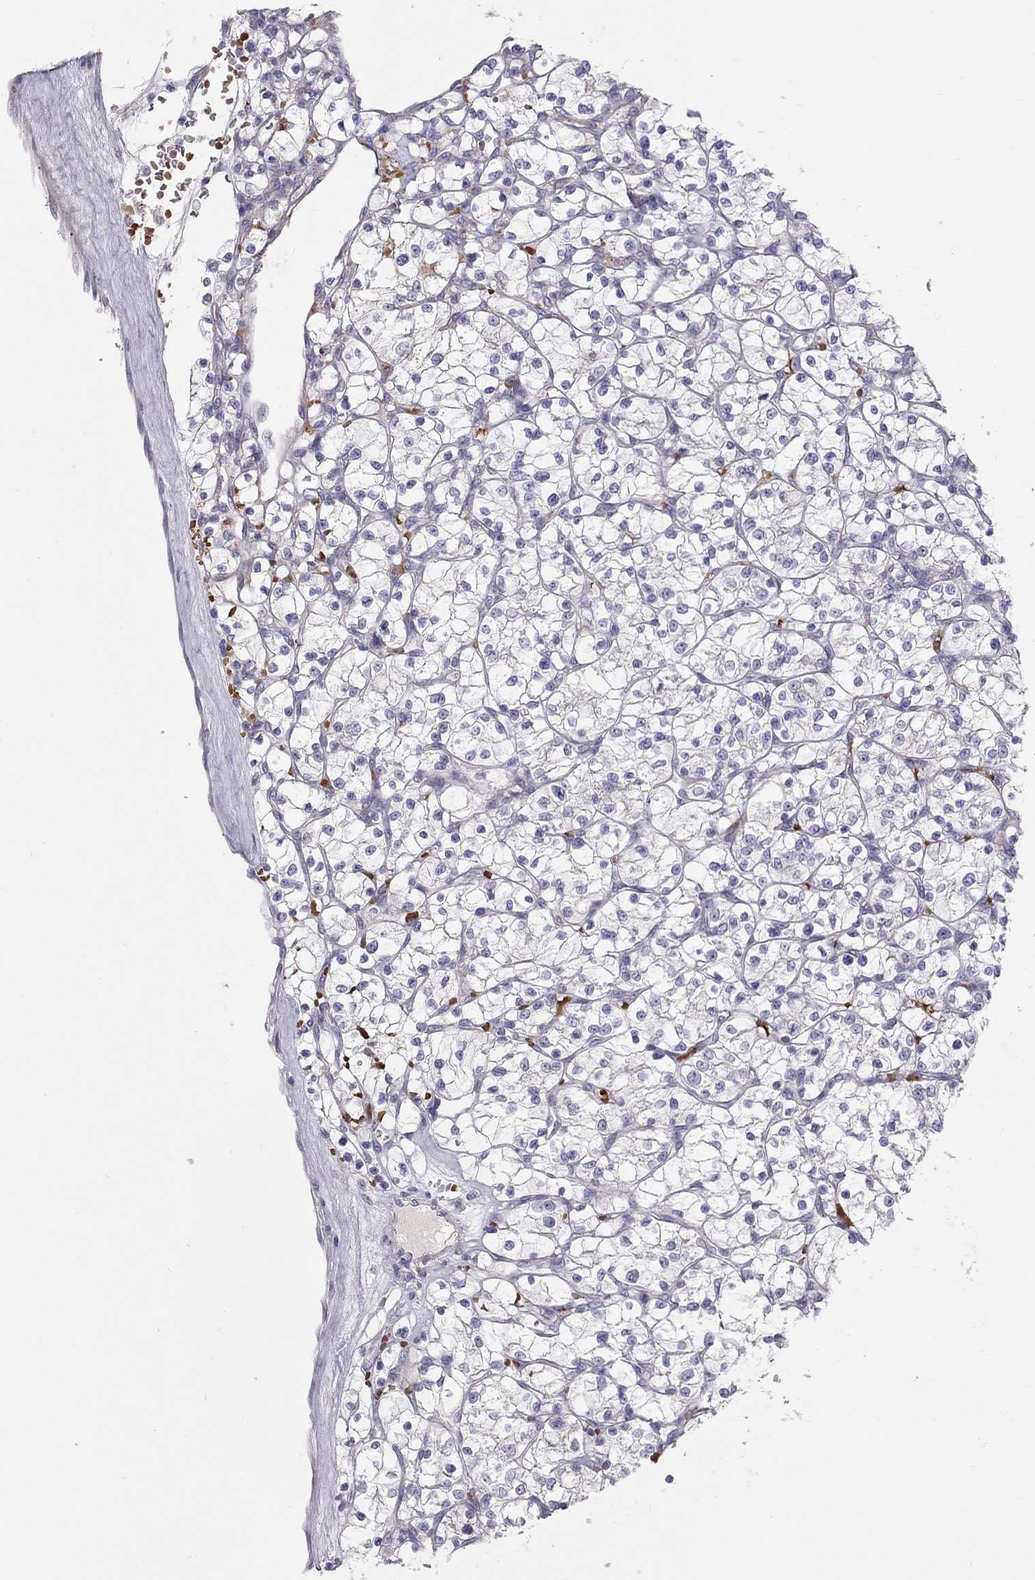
{"staining": {"intensity": "negative", "quantity": "none", "location": "none"}, "tissue": "renal cancer", "cell_type": "Tumor cells", "image_type": "cancer", "snomed": [{"axis": "morphology", "description": "Adenocarcinoma, NOS"}, {"axis": "topography", "description": "Kidney"}], "caption": "Immunohistochemical staining of renal cancer (adenocarcinoma) exhibits no significant positivity in tumor cells.", "gene": "FRMD1", "patient": {"sex": "female", "age": 64}}